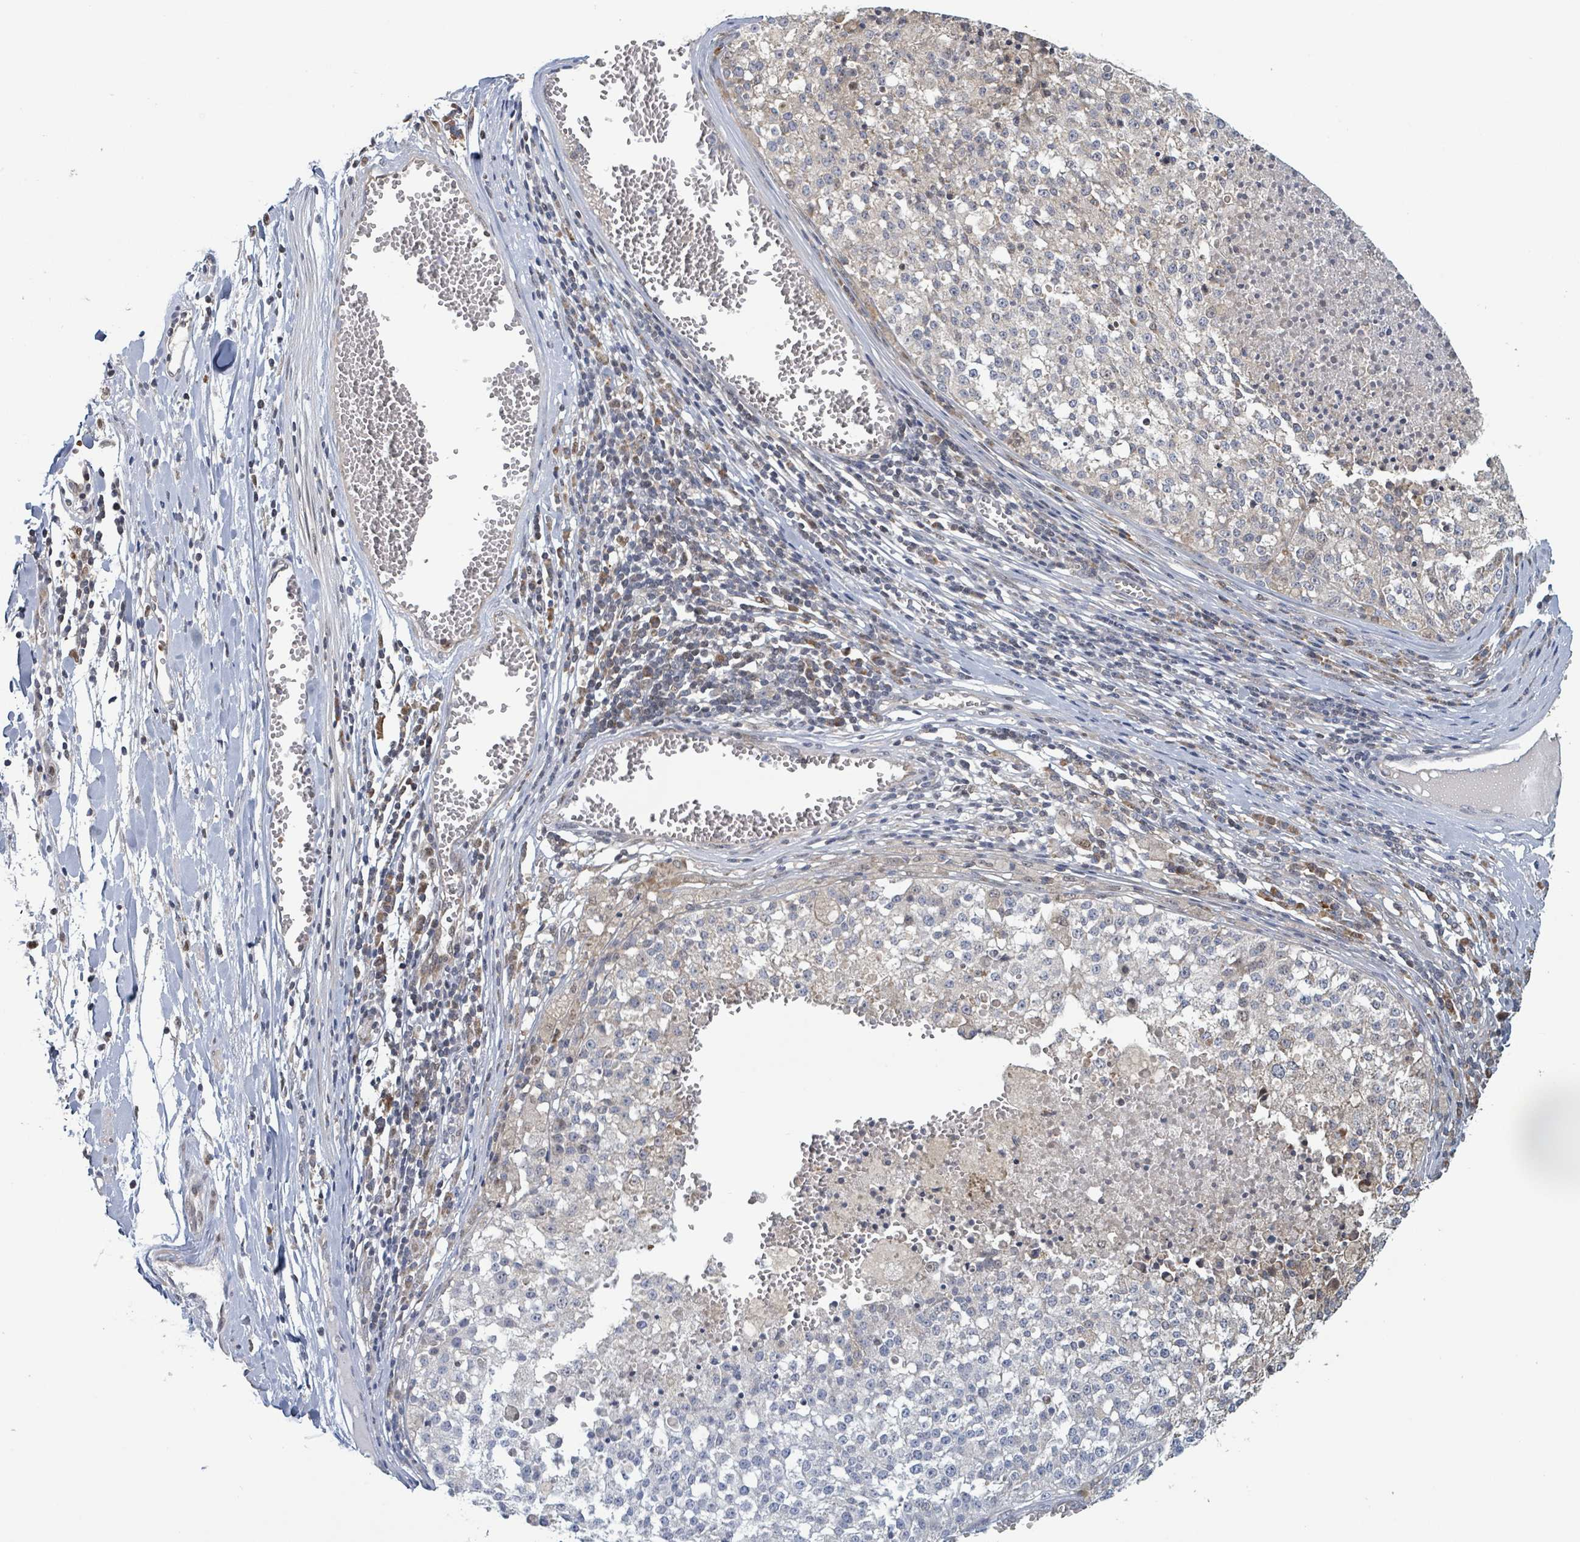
{"staining": {"intensity": "weak", "quantity": "25%-75%", "location": "cytoplasmic/membranous"}, "tissue": "melanoma", "cell_type": "Tumor cells", "image_type": "cancer", "snomed": [{"axis": "morphology", "description": "Malignant melanoma, NOS"}, {"axis": "topography", "description": "Skin"}], "caption": "Immunohistochemical staining of human melanoma demonstrates weak cytoplasmic/membranous protein positivity in about 25%-75% of tumor cells.", "gene": "HIVEP1", "patient": {"sex": "female", "age": 64}}